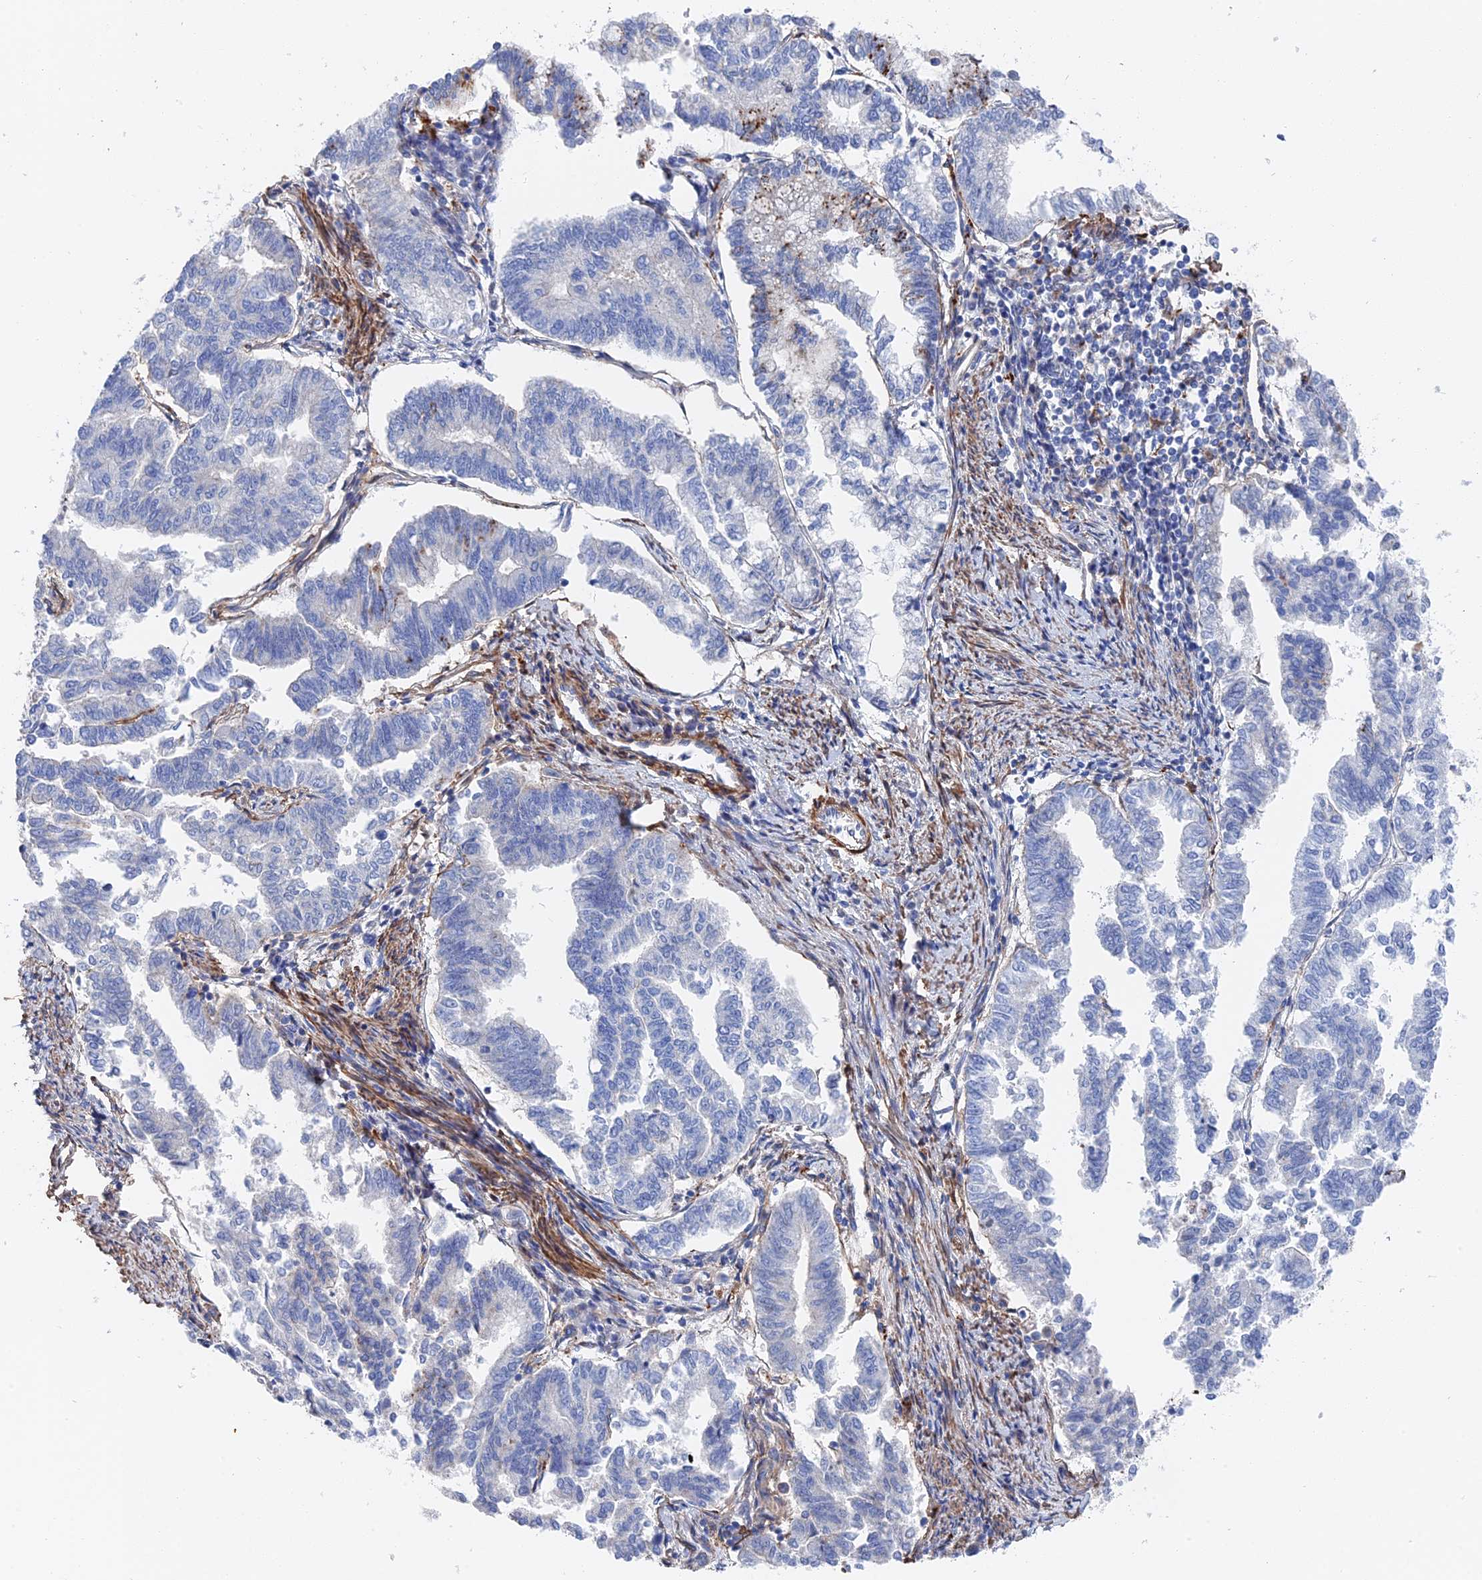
{"staining": {"intensity": "negative", "quantity": "none", "location": "none"}, "tissue": "endometrial cancer", "cell_type": "Tumor cells", "image_type": "cancer", "snomed": [{"axis": "morphology", "description": "Adenocarcinoma, NOS"}, {"axis": "topography", "description": "Endometrium"}], "caption": "Tumor cells show no significant positivity in endometrial adenocarcinoma.", "gene": "STRA6", "patient": {"sex": "female", "age": 79}}